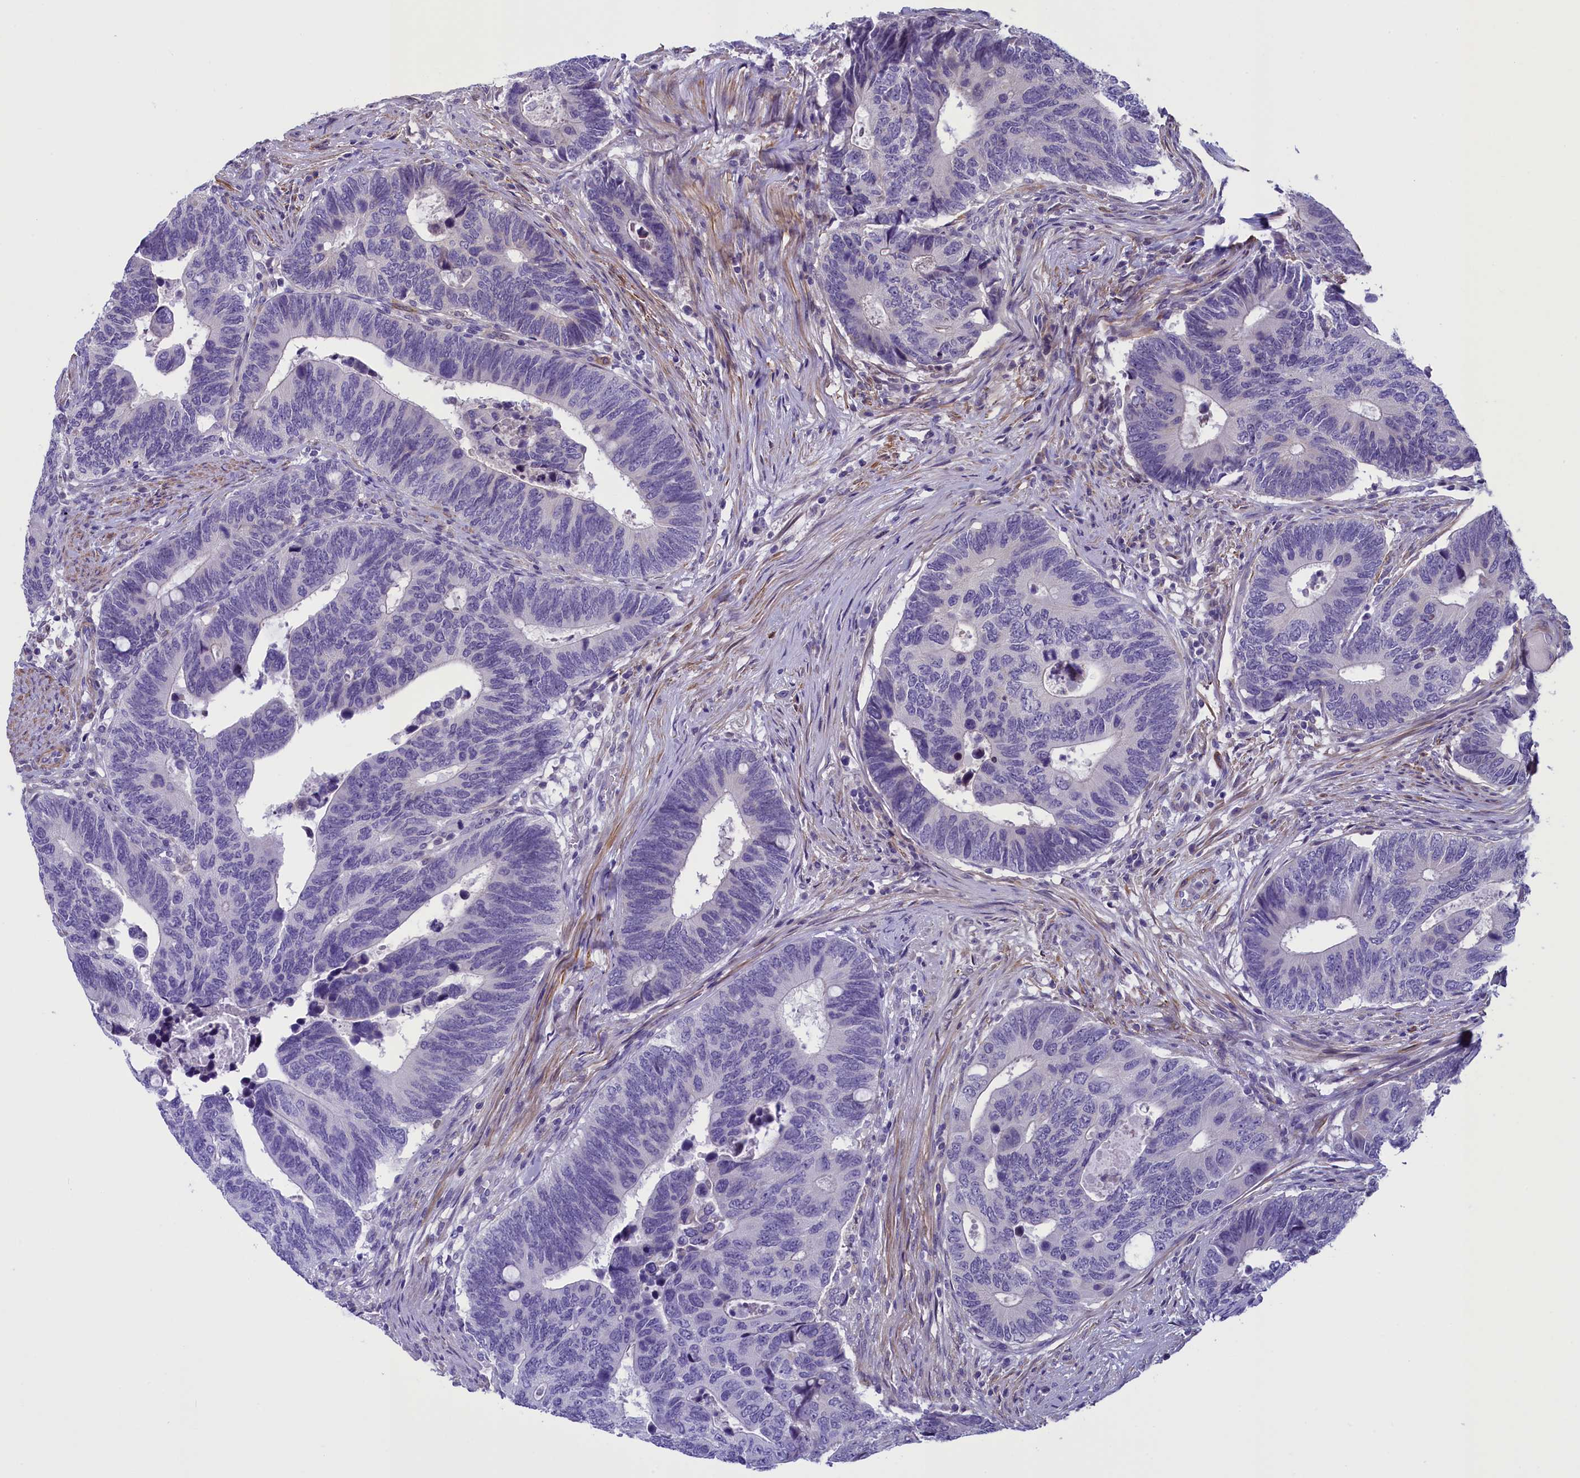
{"staining": {"intensity": "negative", "quantity": "none", "location": "none"}, "tissue": "colorectal cancer", "cell_type": "Tumor cells", "image_type": "cancer", "snomed": [{"axis": "morphology", "description": "Adenocarcinoma, NOS"}, {"axis": "topography", "description": "Colon"}], "caption": "Immunohistochemistry image of human colorectal cancer stained for a protein (brown), which reveals no positivity in tumor cells. Nuclei are stained in blue.", "gene": "IGSF6", "patient": {"sex": "male", "age": 87}}